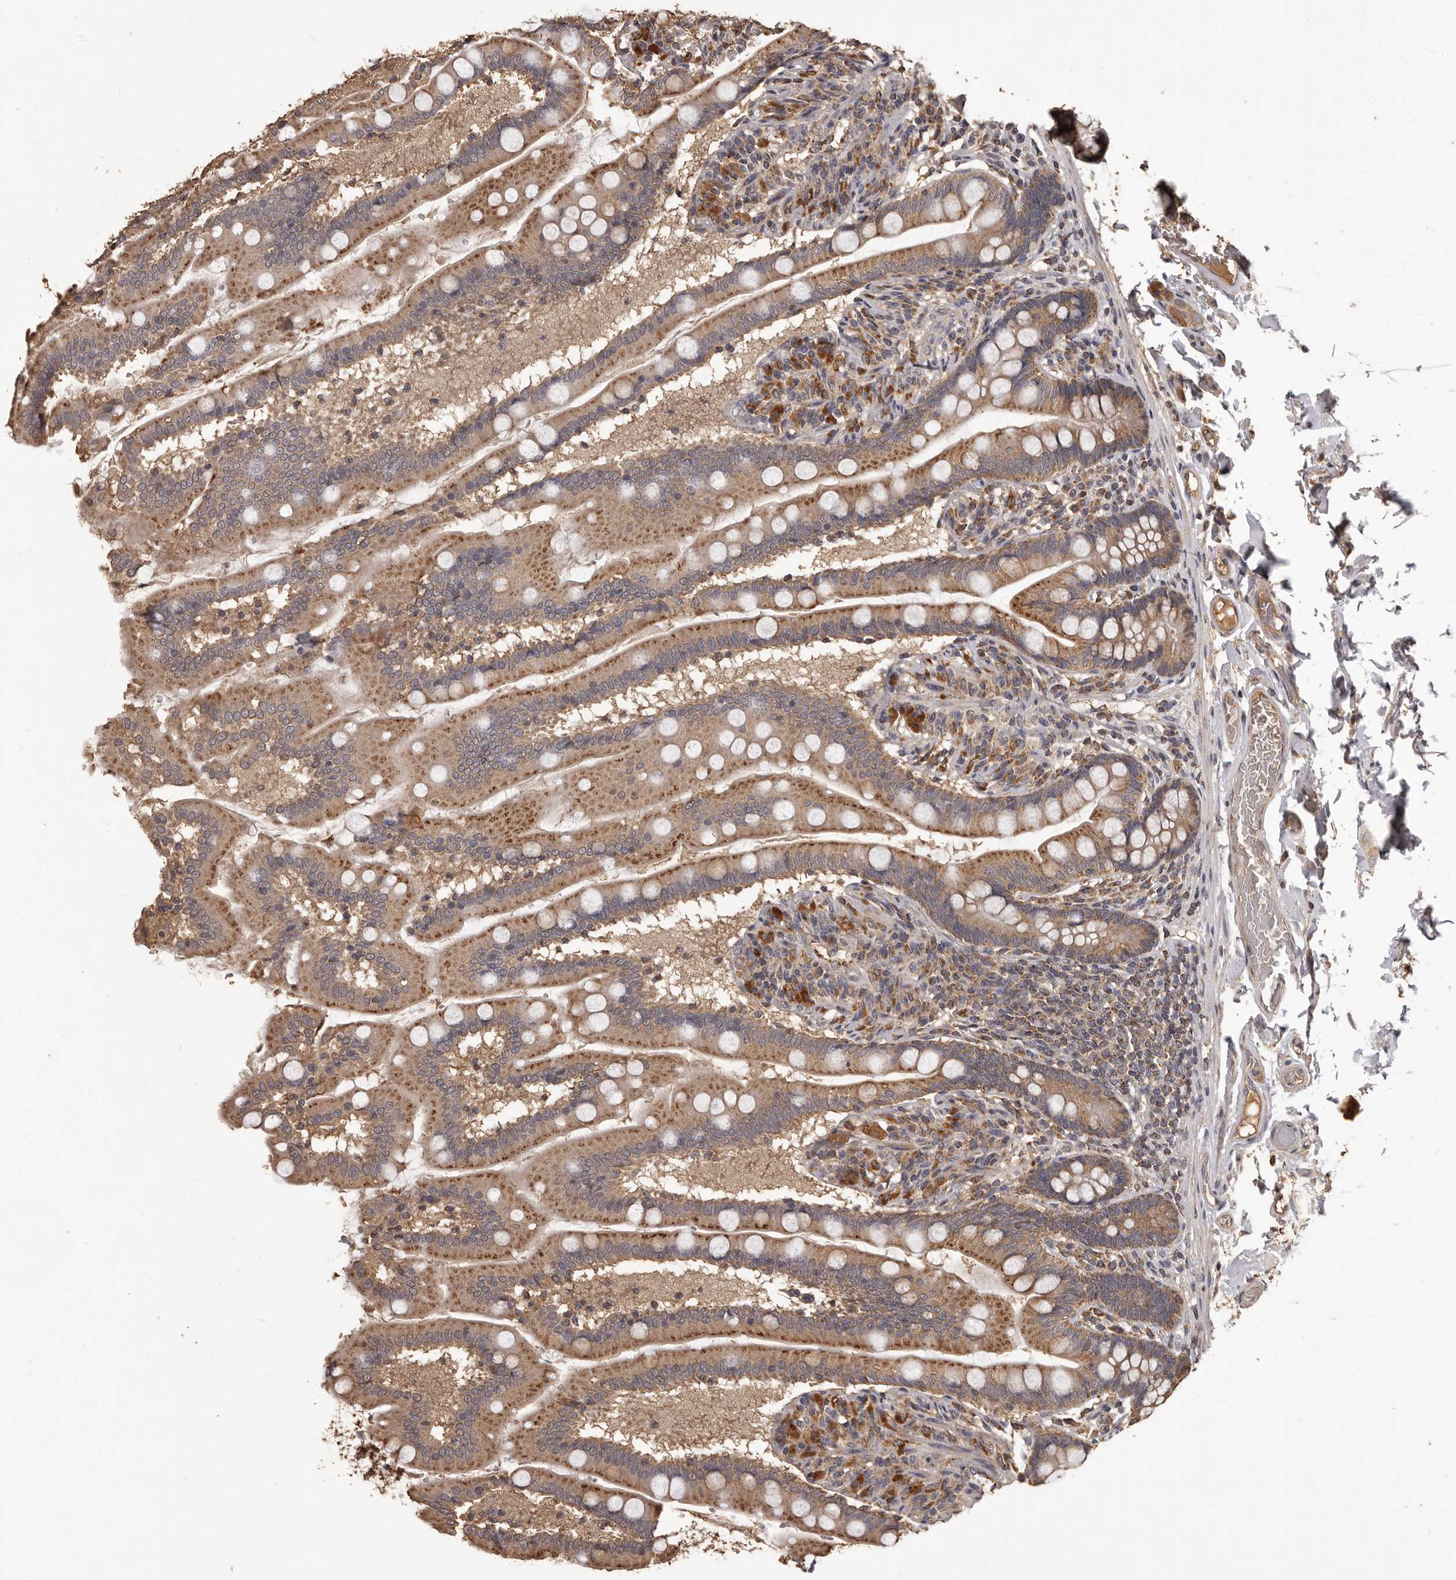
{"staining": {"intensity": "moderate", "quantity": ">75%", "location": "cytoplasmic/membranous"}, "tissue": "small intestine", "cell_type": "Glandular cells", "image_type": "normal", "snomed": [{"axis": "morphology", "description": "Normal tissue, NOS"}, {"axis": "topography", "description": "Small intestine"}], "caption": "Immunohistochemical staining of unremarkable small intestine displays moderate cytoplasmic/membranous protein staining in about >75% of glandular cells. (DAB IHC, brown staining for protein, blue staining for nuclei).", "gene": "MGAT5", "patient": {"sex": "female", "age": 64}}